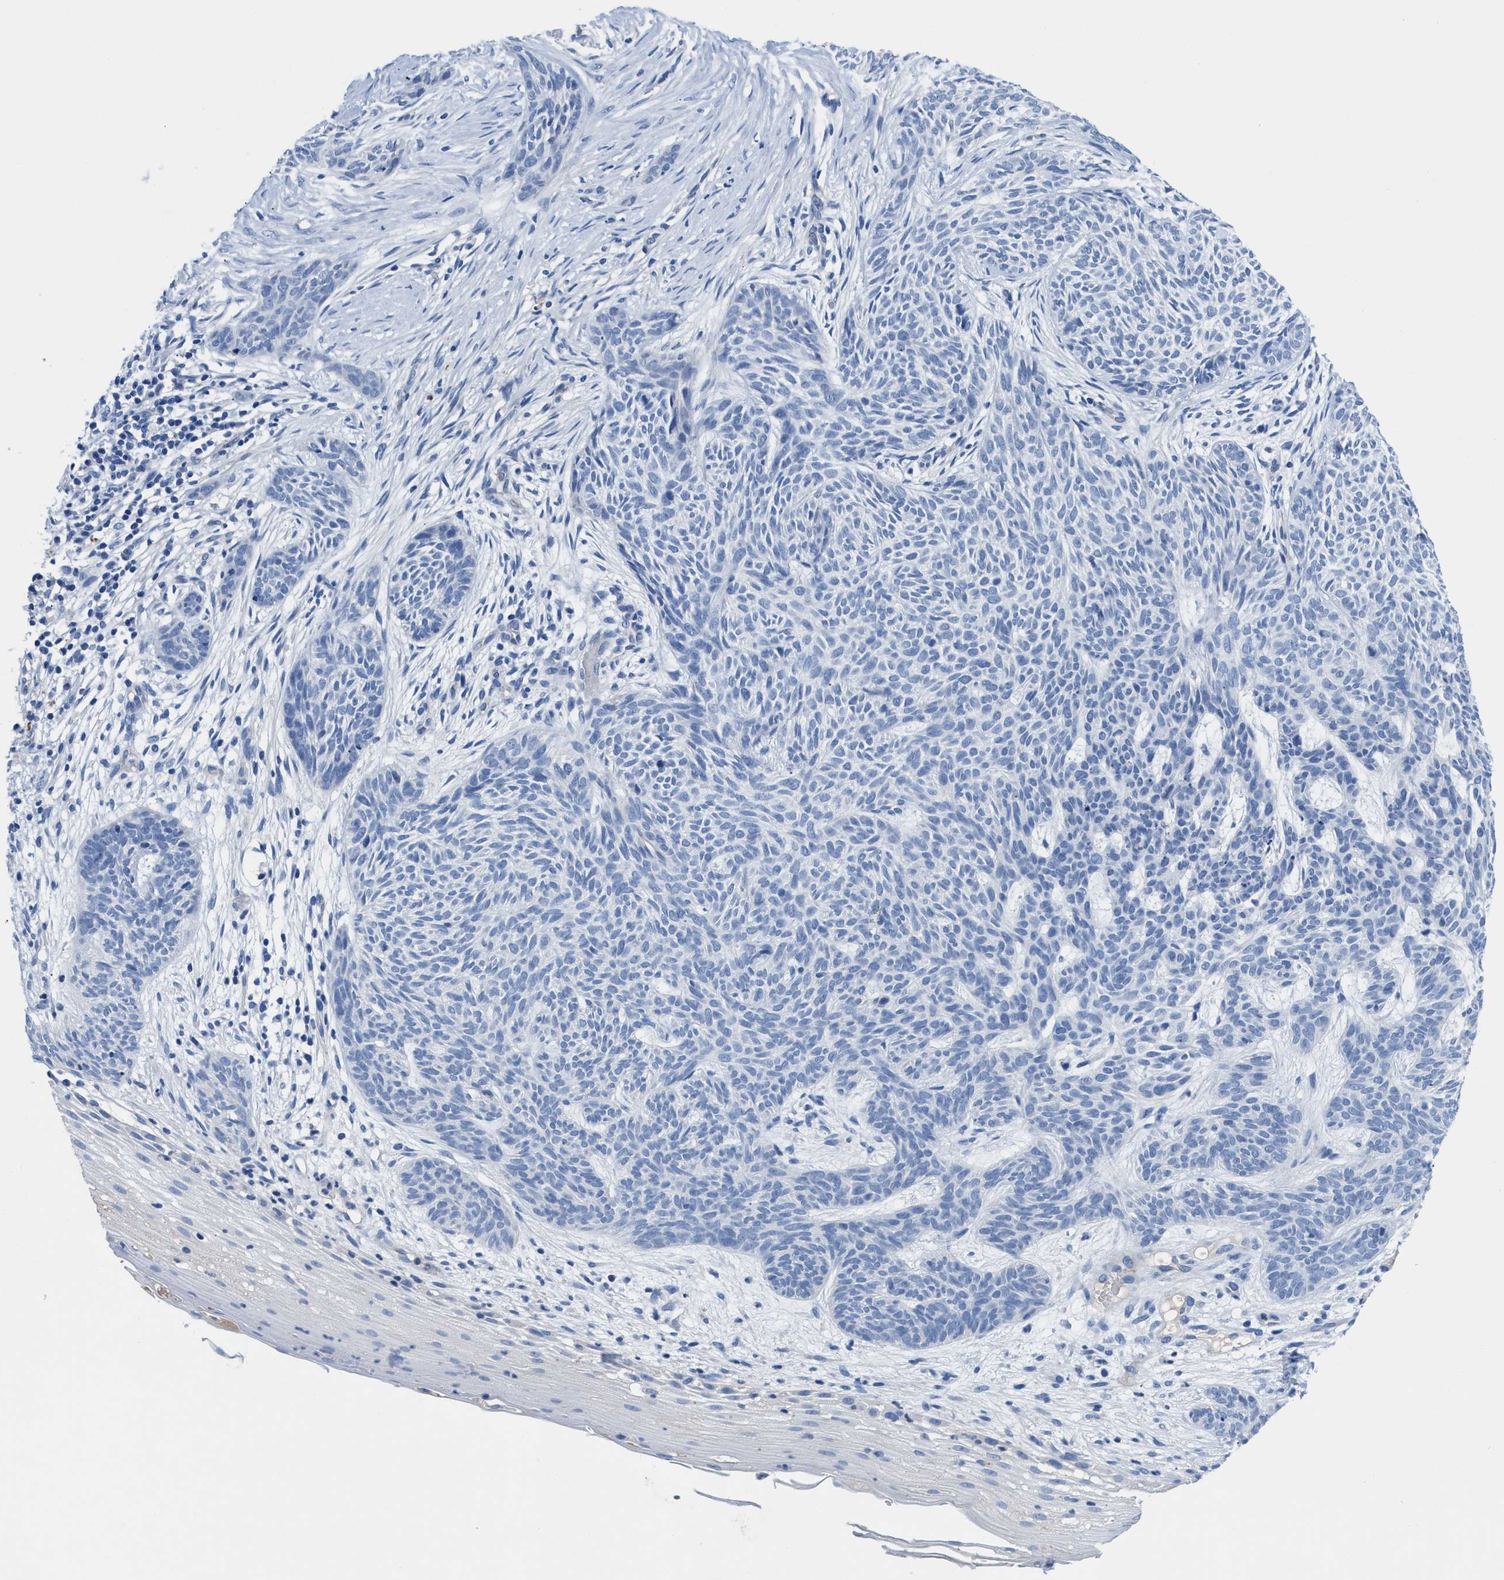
{"staining": {"intensity": "negative", "quantity": "none", "location": "none"}, "tissue": "skin cancer", "cell_type": "Tumor cells", "image_type": "cancer", "snomed": [{"axis": "morphology", "description": "Basal cell carcinoma"}, {"axis": "topography", "description": "Skin"}], "caption": "There is no significant expression in tumor cells of skin cancer.", "gene": "SLFN13", "patient": {"sex": "female", "age": 59}}